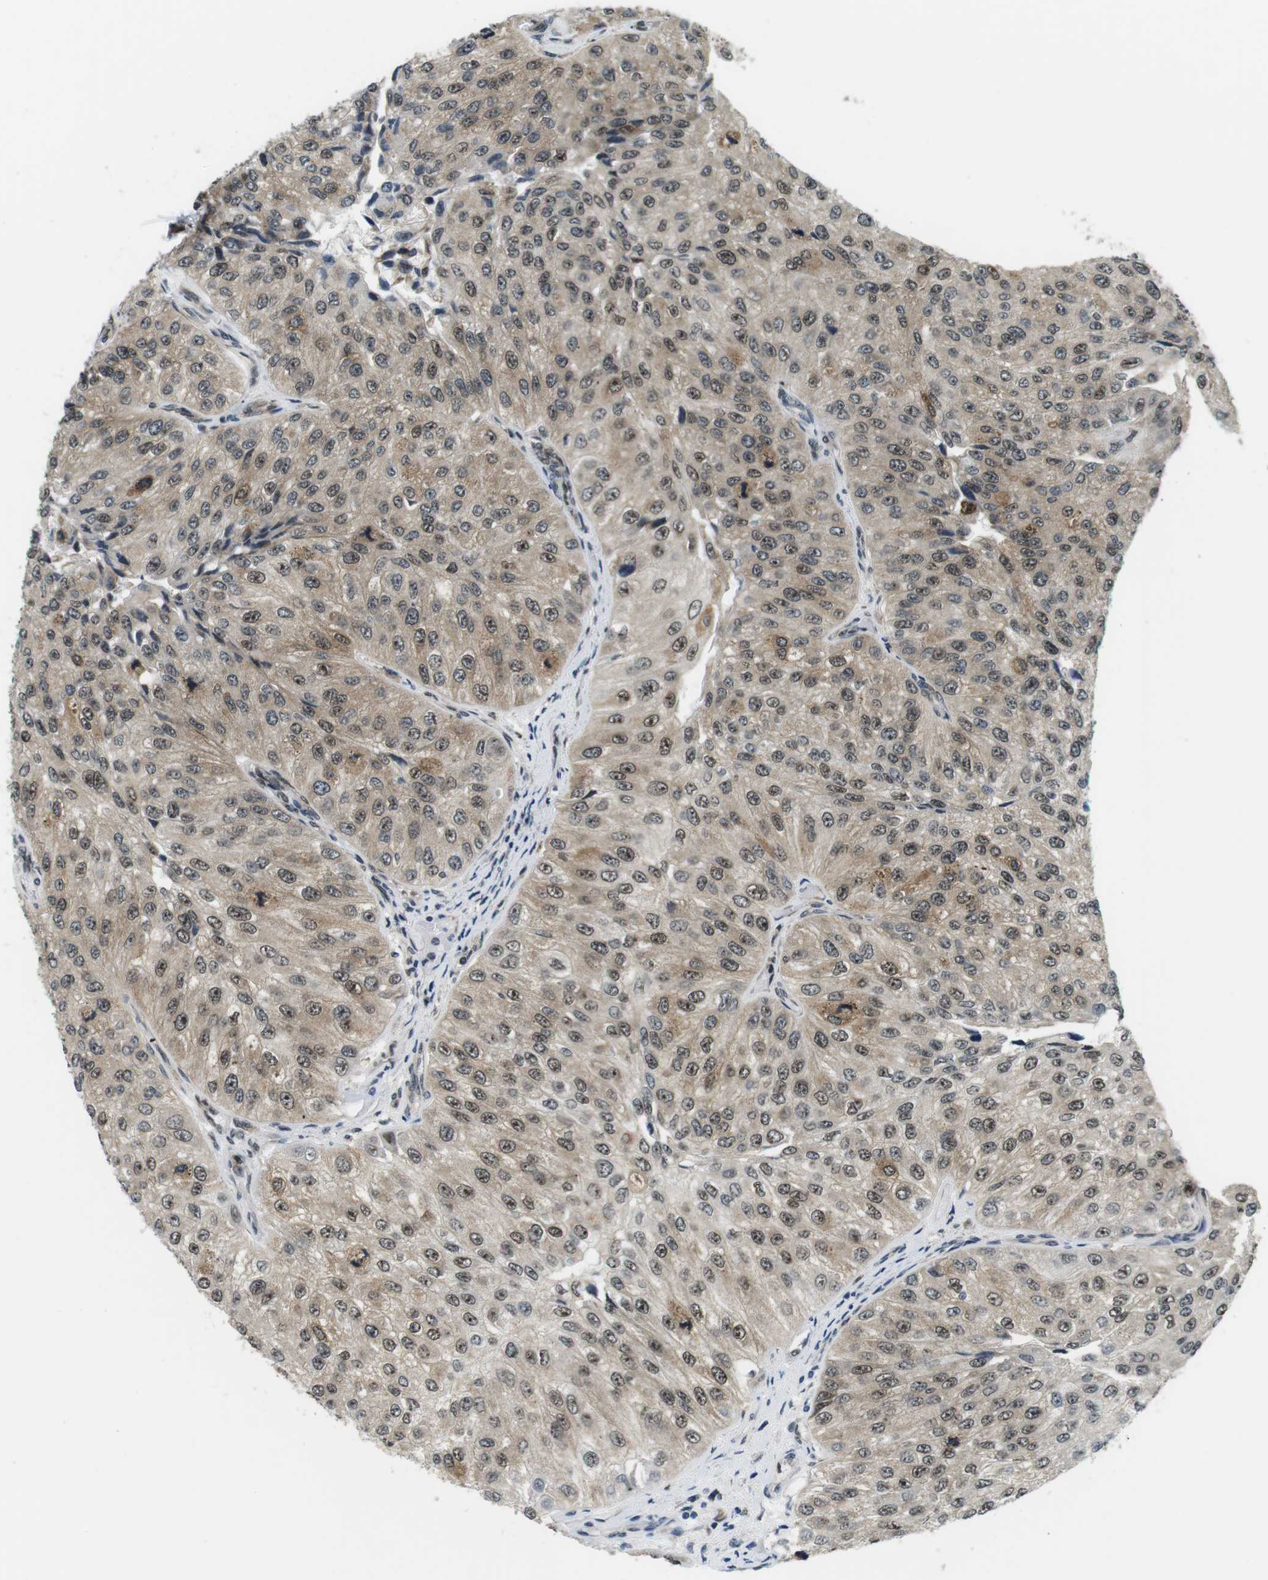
{"staining": {"intensity": "moderate", "quantity": "25%-75%", "location": "cytoplasmic/membranous,nuclear"}, "tissue": "urothelial cancer", "cell_type": "Tumor cells", "image_type": "cancer", "snomed": [{"axis": "morphology", "description": "Urothelial carcinoma, High grade"}, {"axis": "topography", "description": "Kidney"}, {"axis": "topography", "description": "Urinary bladder"}], "caption": "IHC micrograph of neoplastic tissue: high-grade urothelial carcinoma stained using immunohistochemistry demonstrates medium levels of moderate protein expression localized specifically in the cytoplasmic/membranous and nuclear of tumor cells, appearing as a cytoplasmic/membranous and nuclear brown color.", "gene": "CSNK2B", "patient": {"sex": "male", "age": 77}}